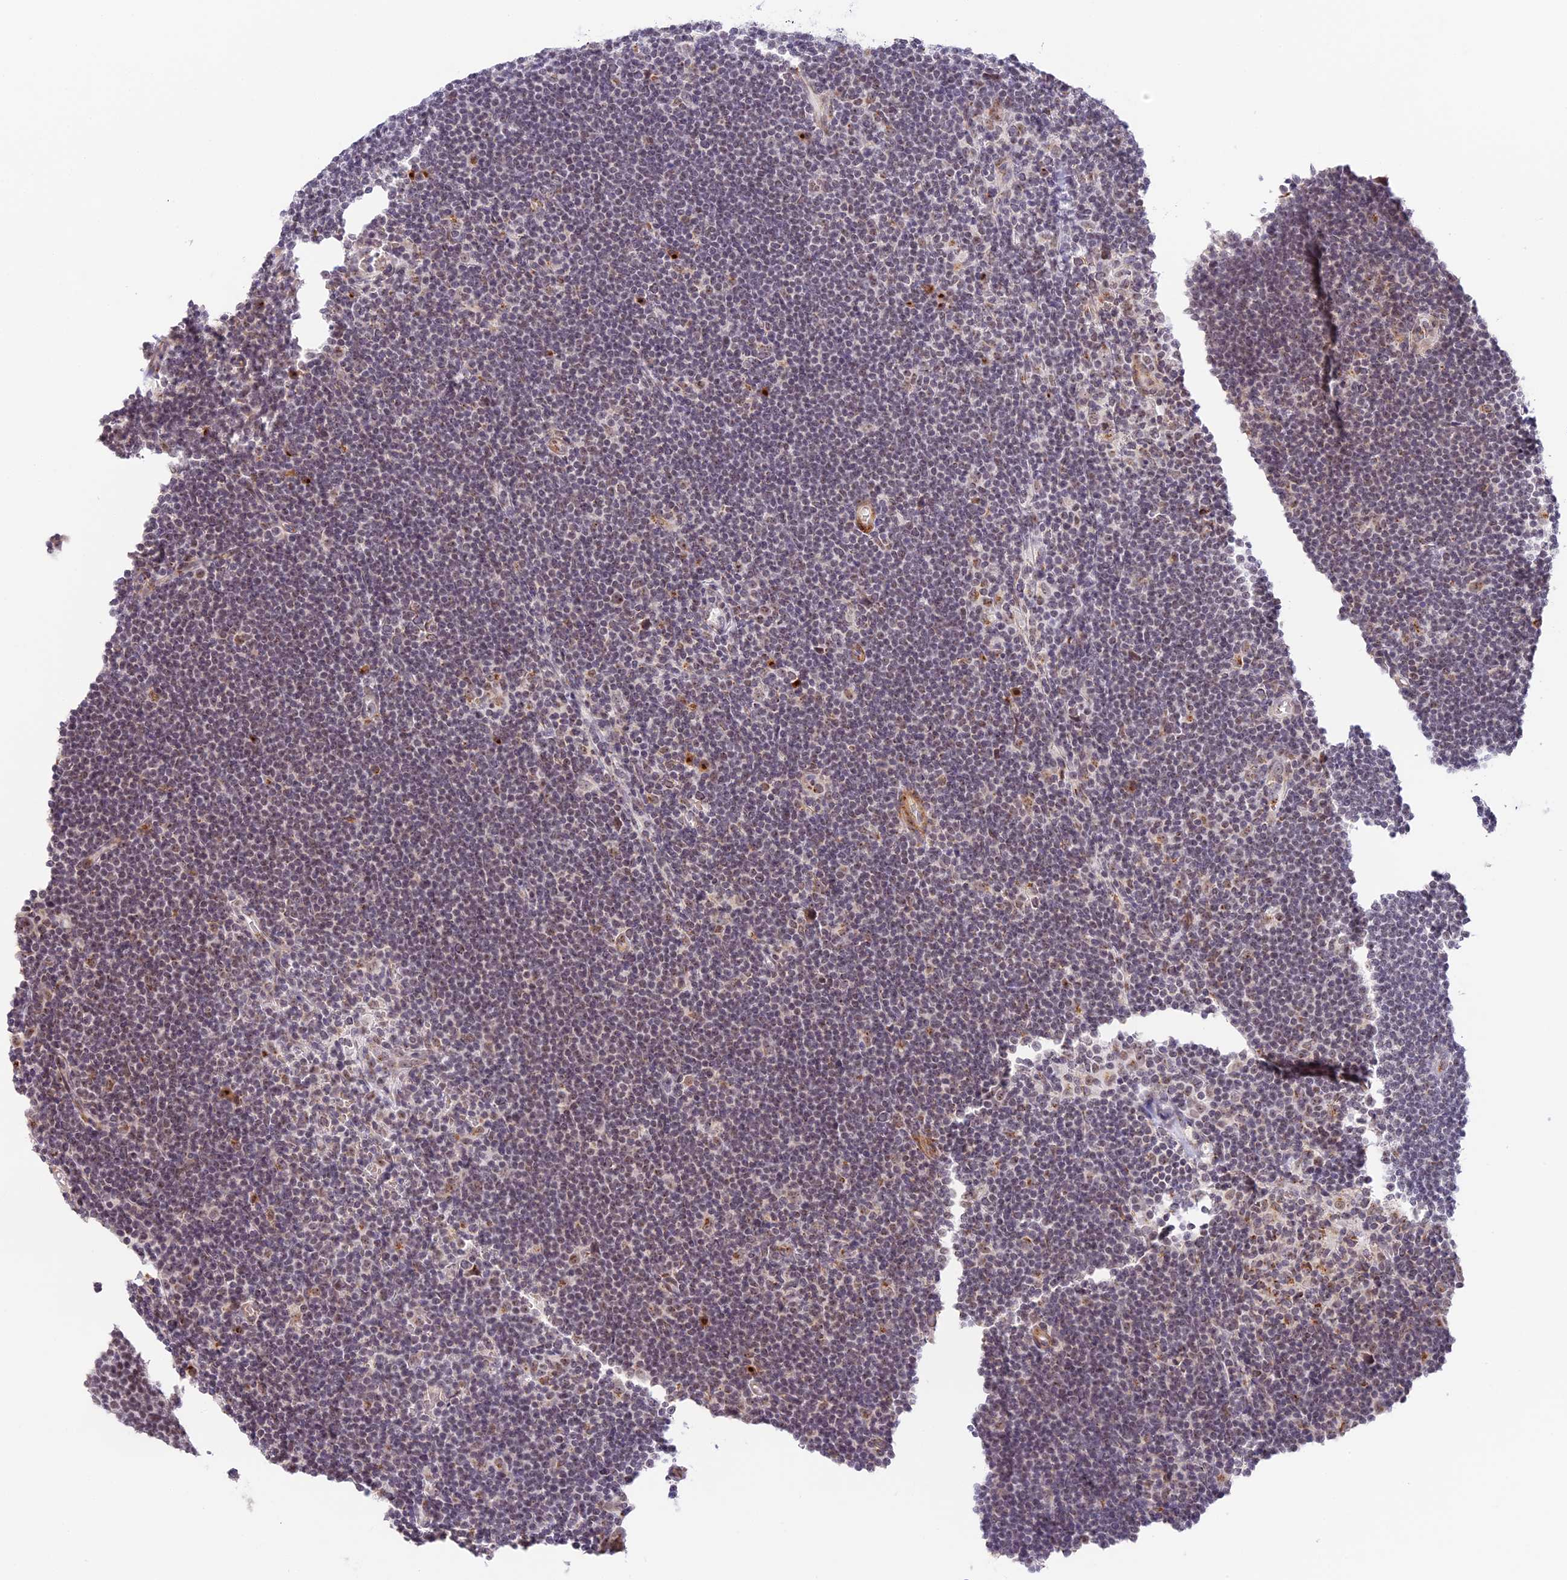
{"staining": {"intensity": "moderate", "quantity": ">75%", "location": "nuclear"}, "tissue": "lymphoma", "cell_type": "Tumor cells", "image_type": "cancer", "snomed": [{"axis": "morphology", "description": "Hodgkin's disease, NOS"}, {"axis": "topography", "description": "Lymph node"}], "caption": "Approximately >75% of tumor cells in human lymphoma display moderate nuclear protein positivity as visualized by brown immunohistochemical staining.", "gene": "HEATR5B", "patient": {"sex": "female", "age": 57}}